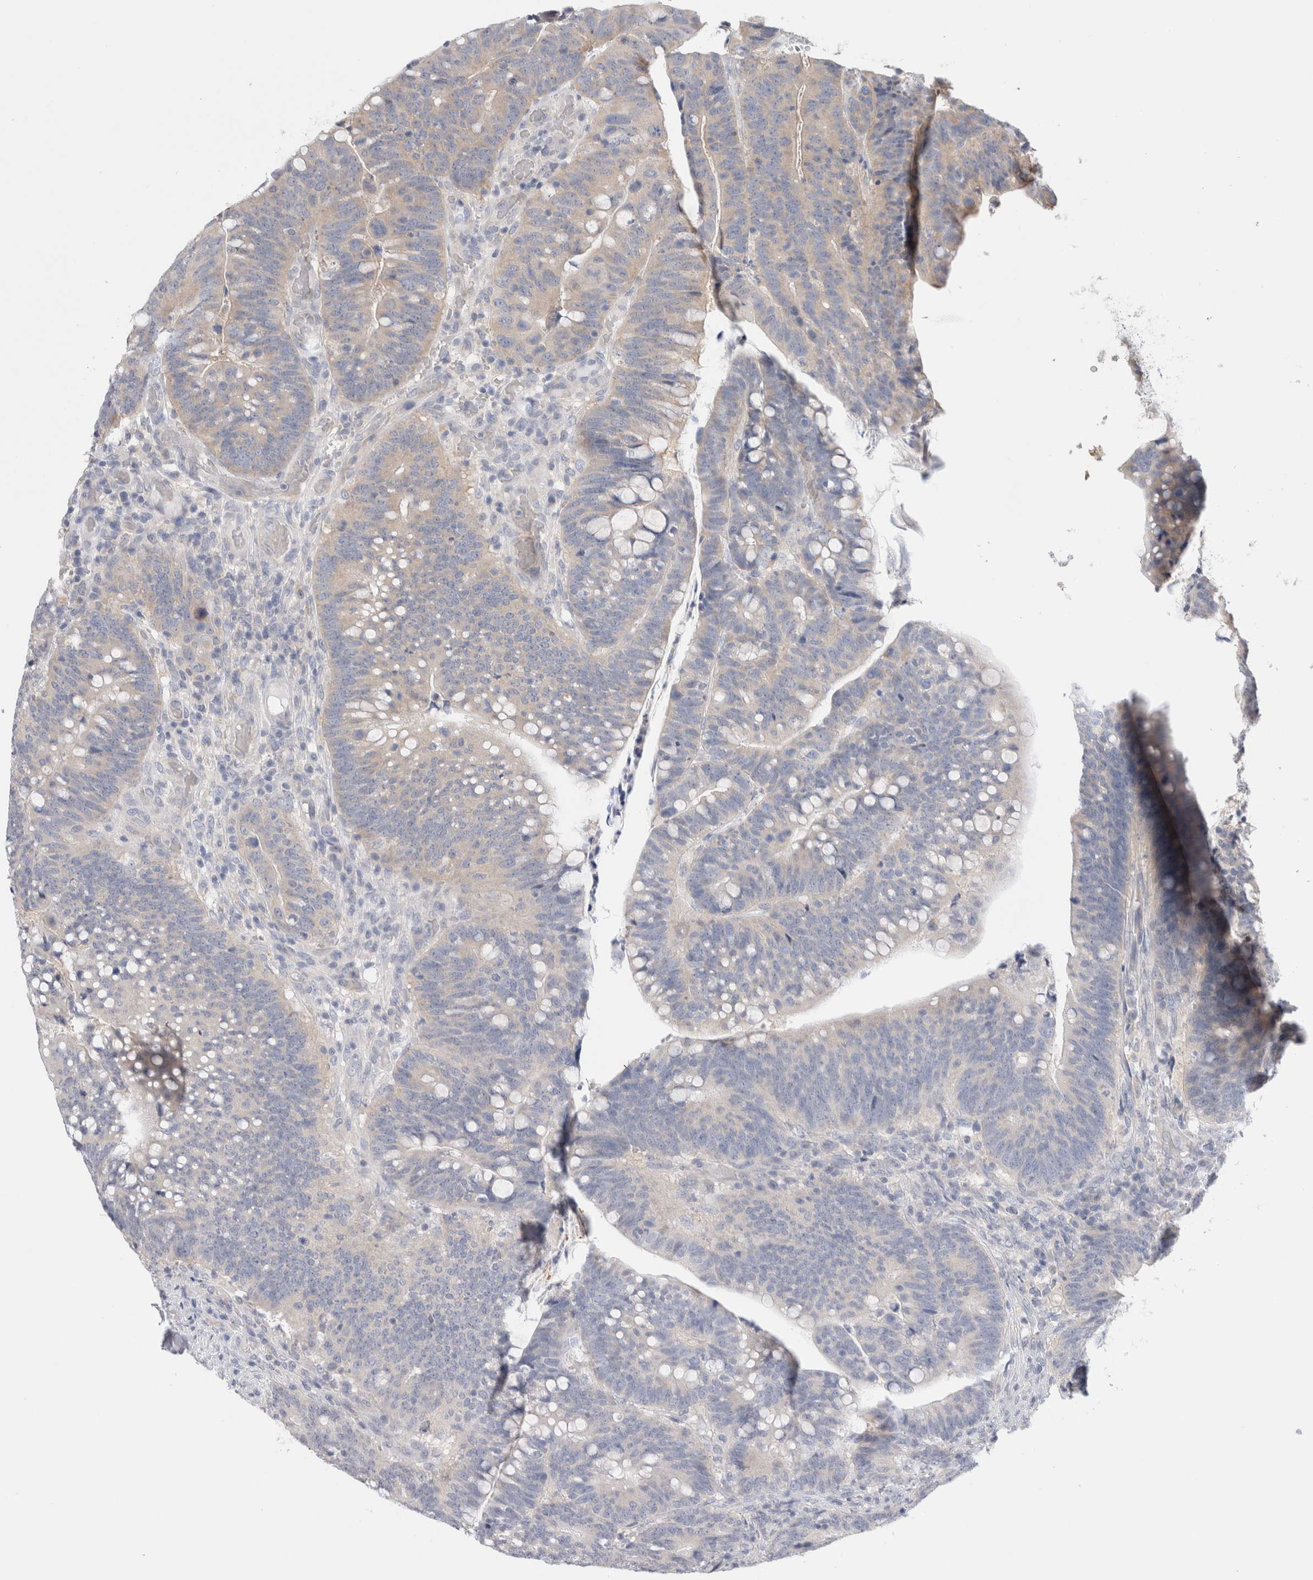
{"staining": {"intensity": "weak", "quantity": "<25%", "location": "cytoplasmic/membranous"}, "tissue": "colorectal cancer", "cell_type": "Tumor cells", "image_type": "cancer", "snomed": [{"axis": "morphology", "description": "Normal tissue, NOS"}, {"axis": "morphology", "description": "Adenocarcinoma, NOS"}, {"axis": "topography", "description": "Colon"}], "caption": "Immunohistochemical staining of colorectal cancer demonstrates no significant staining in tumor cells.", "gene": "NDOR1", "patient": {"sex": "female", "age": 66}}